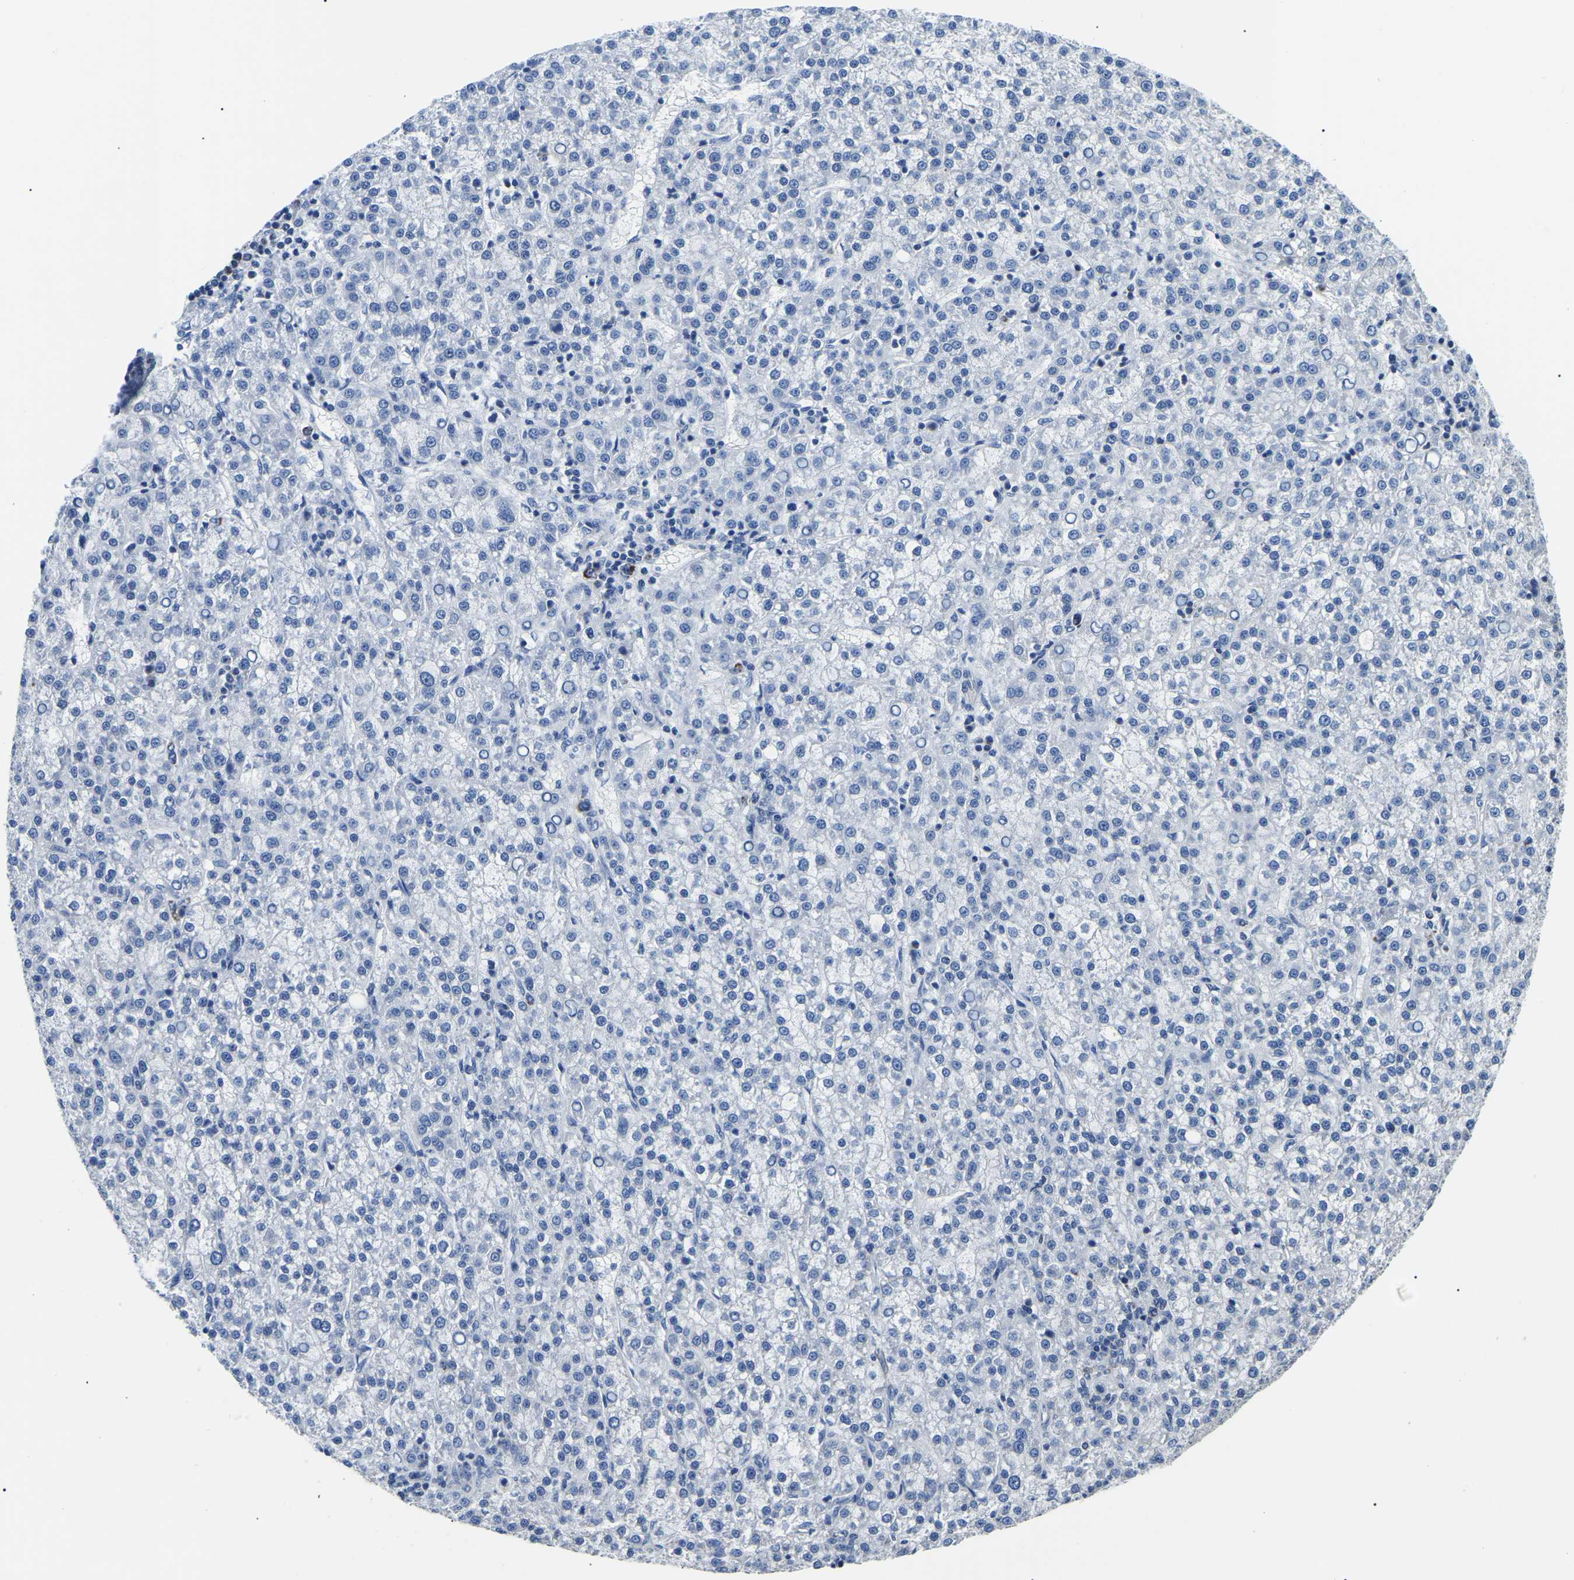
{"staining": {"intensity": "negative", "quantity": "none", "location": "none"}, "tissue": "liver cancer", "cell_type": "Tumor cells", "image_type": "cancer", "snomed": [{"axis": "morphology", "description": "Carcinoma, Hepatocellular, NOS"}, {"axis": "topography", "description": "Liver"}], "caption": "The histopathology image demonstrates no significant staining in tumor cells of liver cancer.", "gene": "PPM1E", "patient": {"sex": "female", "age": 58}}